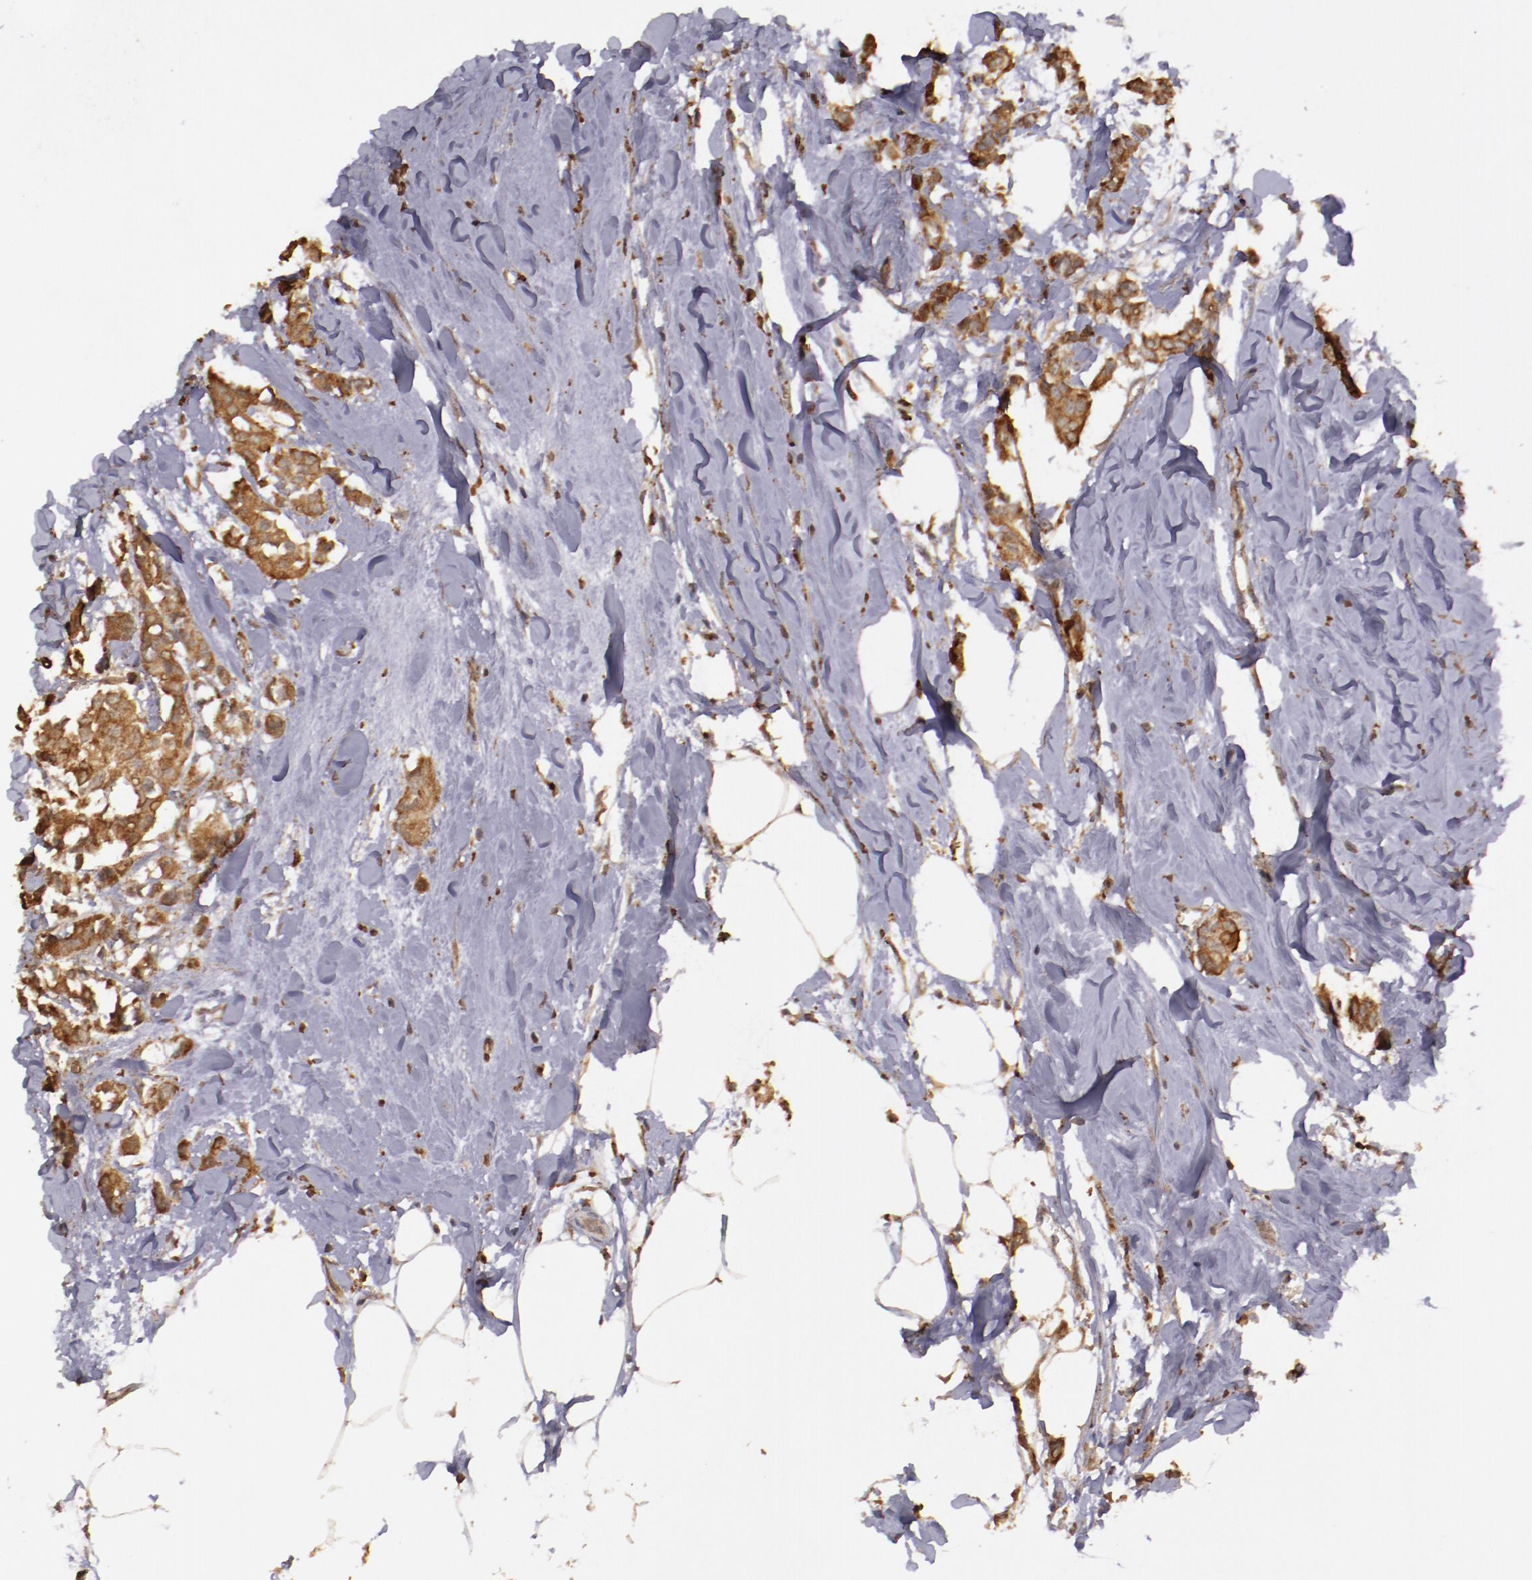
{"staining": {"intensity": "moderate", "quantity": ">75%", "location": "cytoplasmic/membranous"}, "tissue": "breast cancer", "cell_type": "Tumor cells", "image_type": "cancer", "snomed": [{"axis": "morphology", "description": "Duct carcinoma"}, {"axis": "topography", "description": "Breast"}], "caption": "Human breast invasive ductal carcinoma stained with a protein marker displays moderate staining in tumor cells.", "gene": "SRRD", "patient": {"sex": "female", "age": 84}}